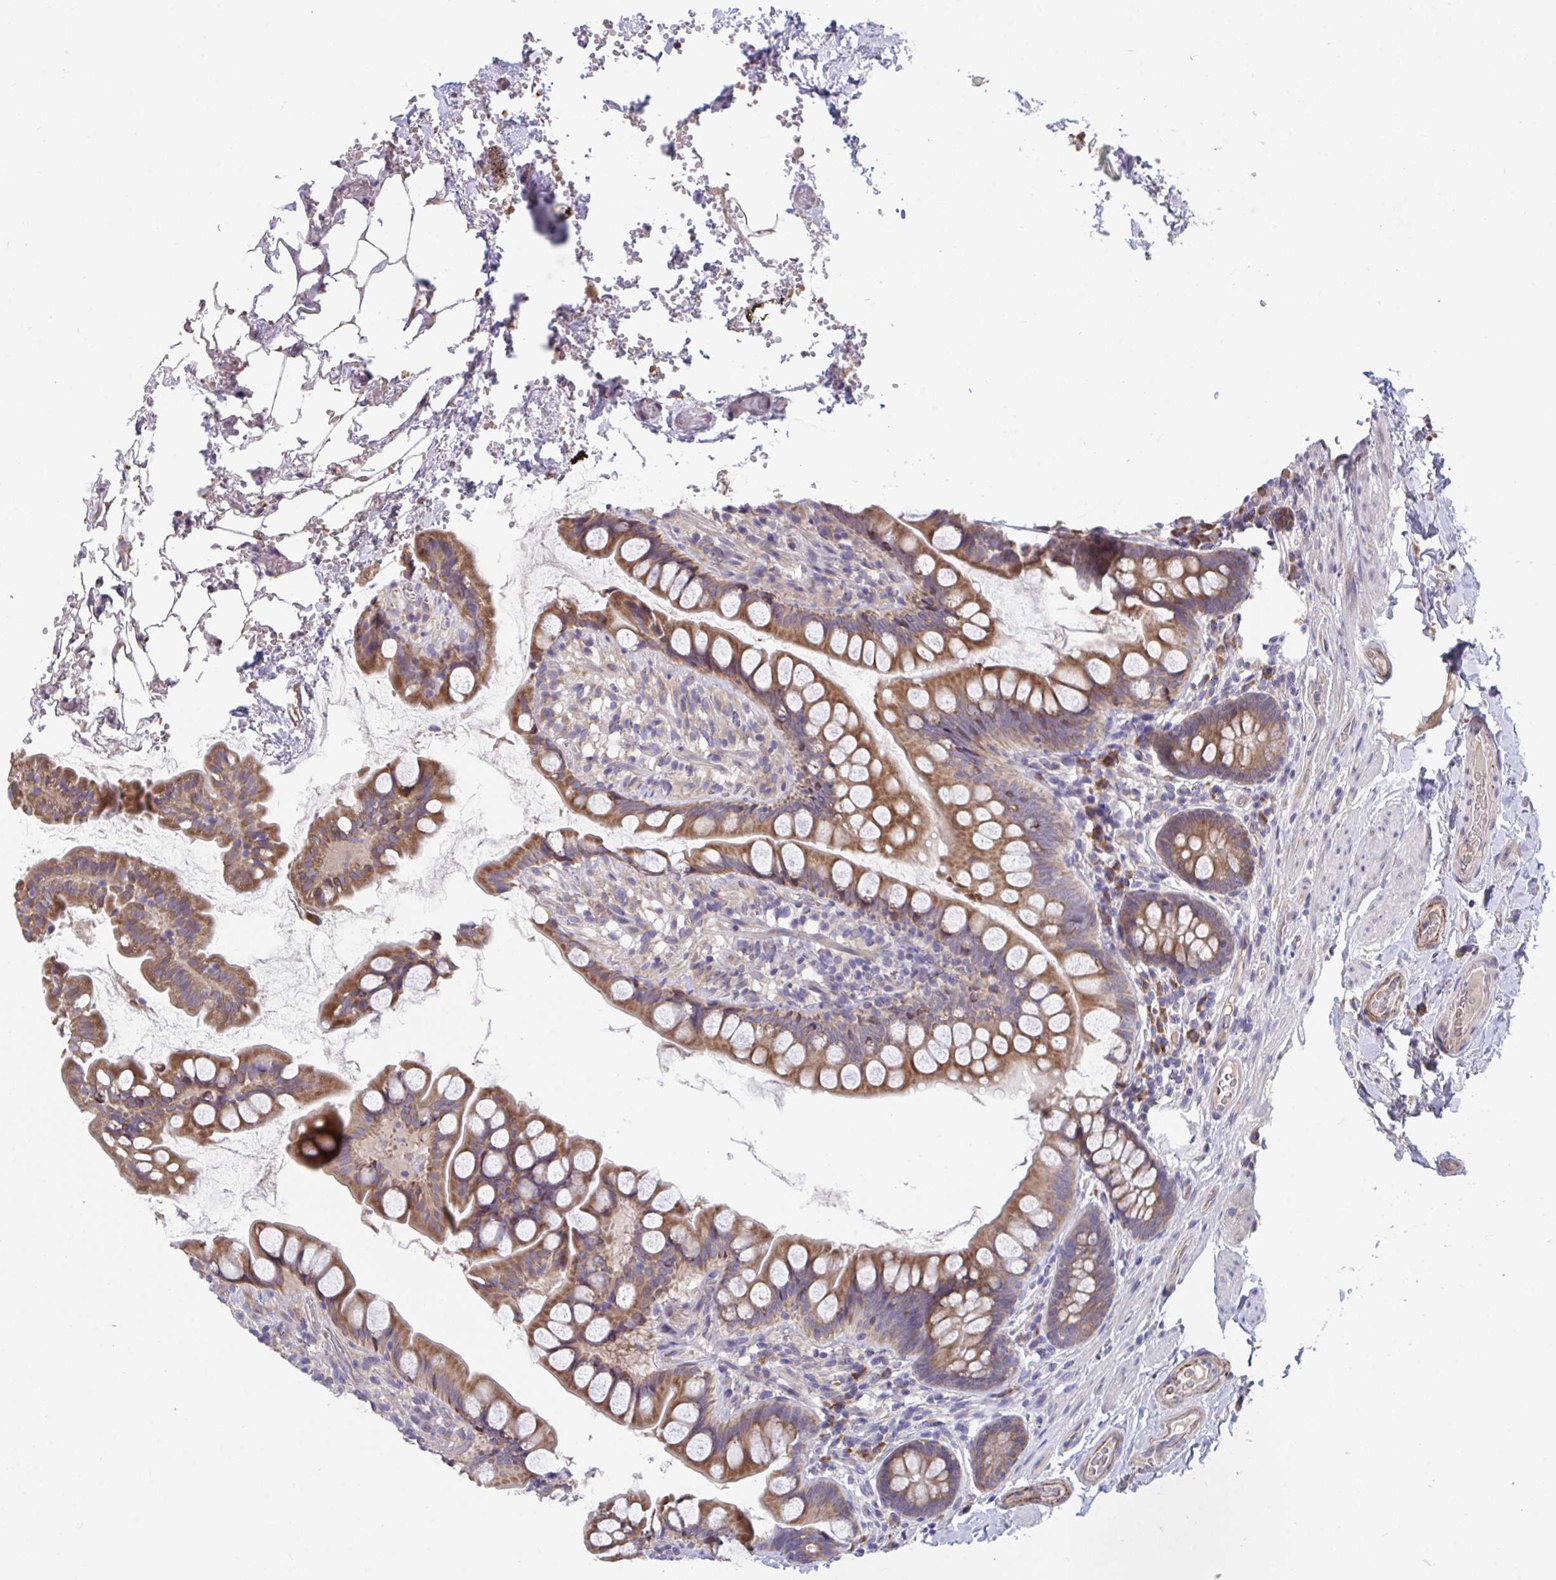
{"staining": {"intensity": "moderate", "quantity": ">75%", "location": "cytoplasmic/membranous"}, "tissue": "small intestine", "cell_type": "Glandular cells", "image_type": "normal", "snomed": [{"axis": "morphology", "description": "Normal tissue, NOS"}, {"axis": "topography", "description": "Small intestine"}], "caption": "This photomicrograph reveals immunohistochemistry staining of benign human small intestine, with medium moderate cytoplasmic/membranous expression in about >75% of glandular cells.", "gene": "SUSD4", "patient": {"sex": "male", "age": 70}}